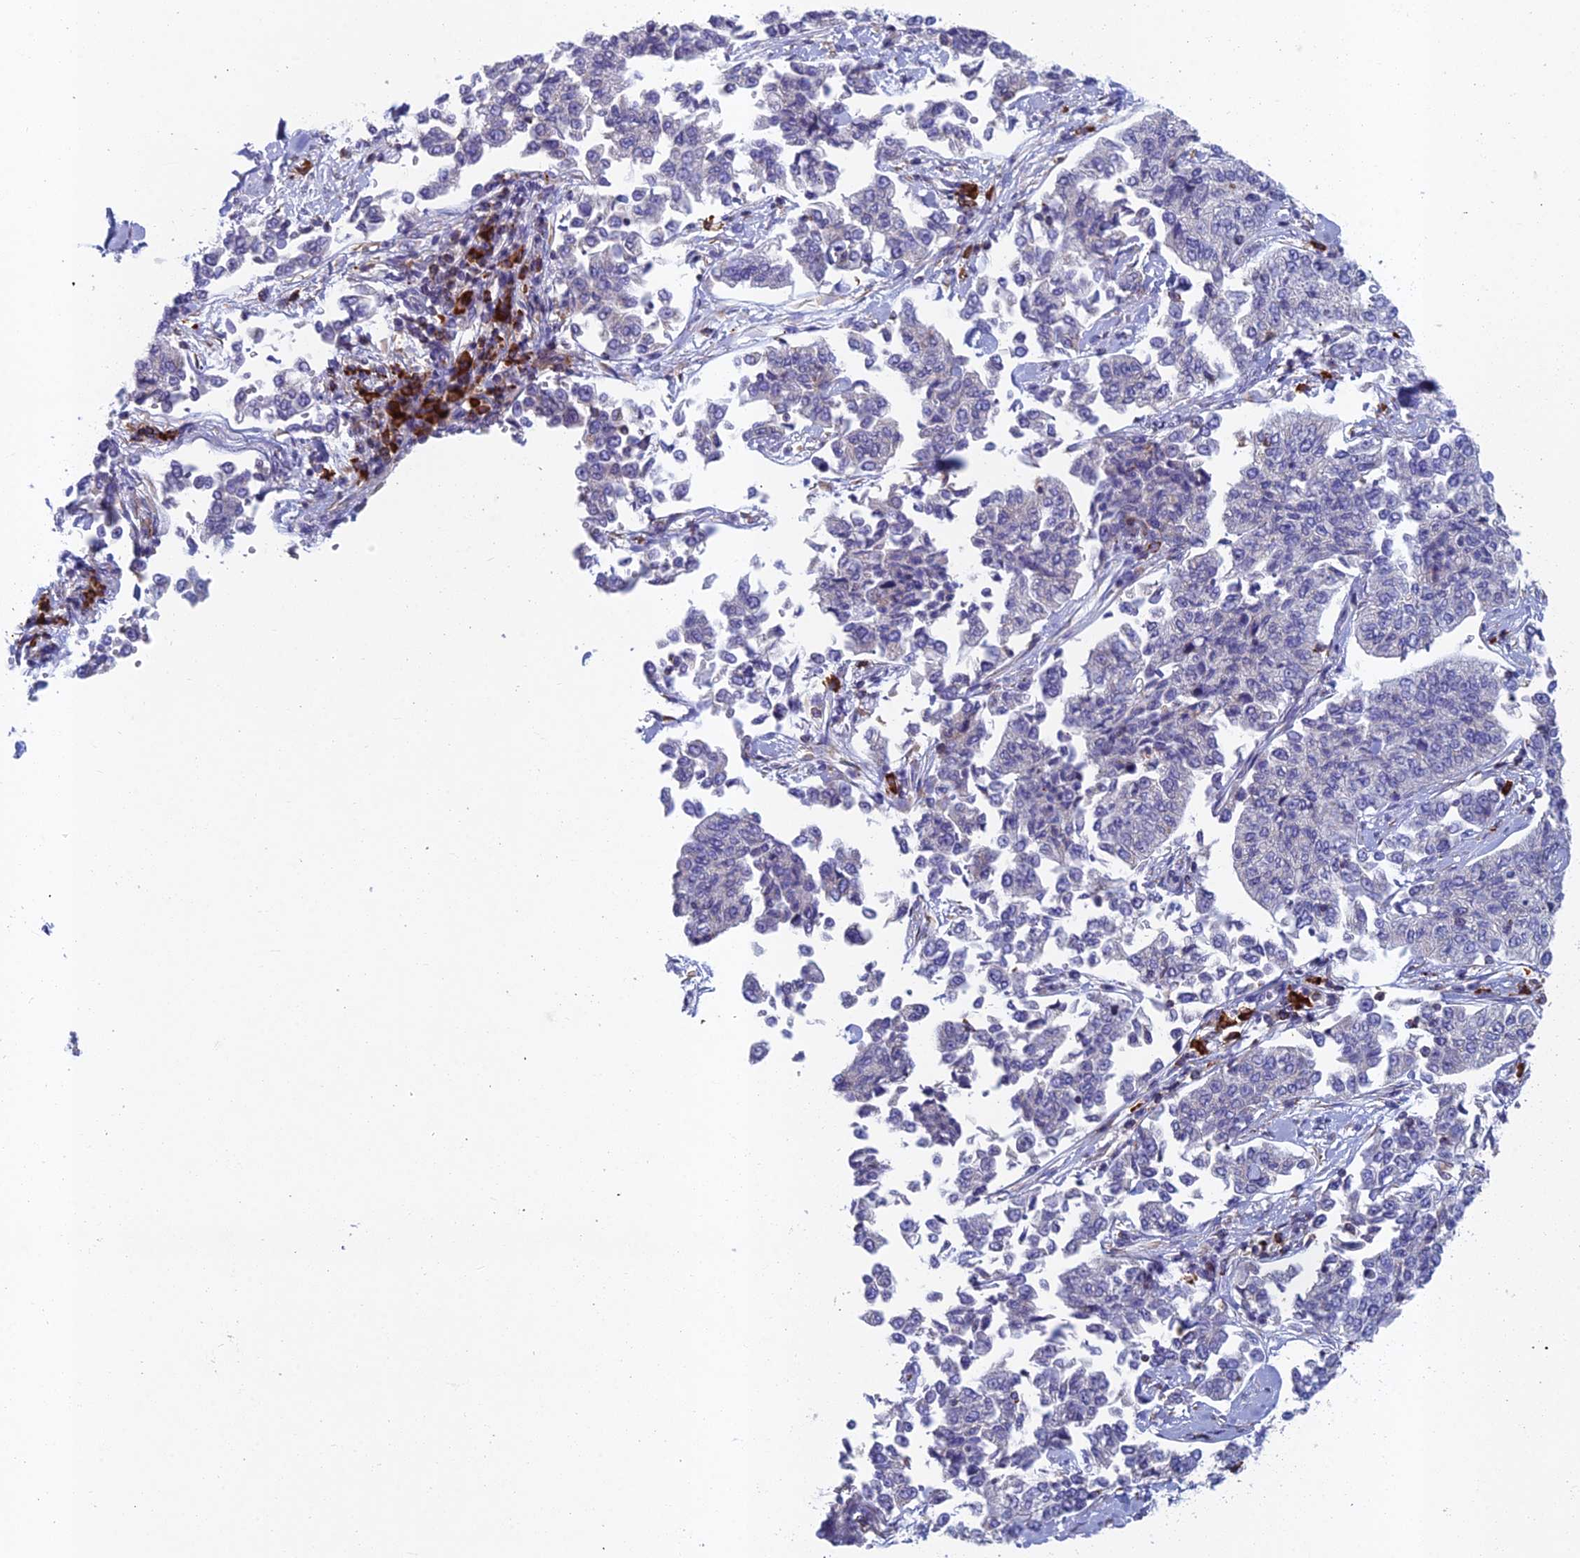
{"staining": {"intensity": "negative", "quantity": "none", "location": "none"}, "tissue": "cervical cancer", "cell_type": "Tumor cells", "image_type": "cancer", "snomed": [{"axis": "morphology", "description": "Squamous cell carcinoma, NOS"}, {"axis": "topography", "description": "Cervix"}], "caption": "Immunohistochemistry (IHC) histopathology image of neoplastic tissue: human squamous cell carcinoma (cervical) stained with DAB exhibits no significant protein staining in tumor cells.", "gene": "ABI3BP", "patient": {"sex": "female", "age": 35}}